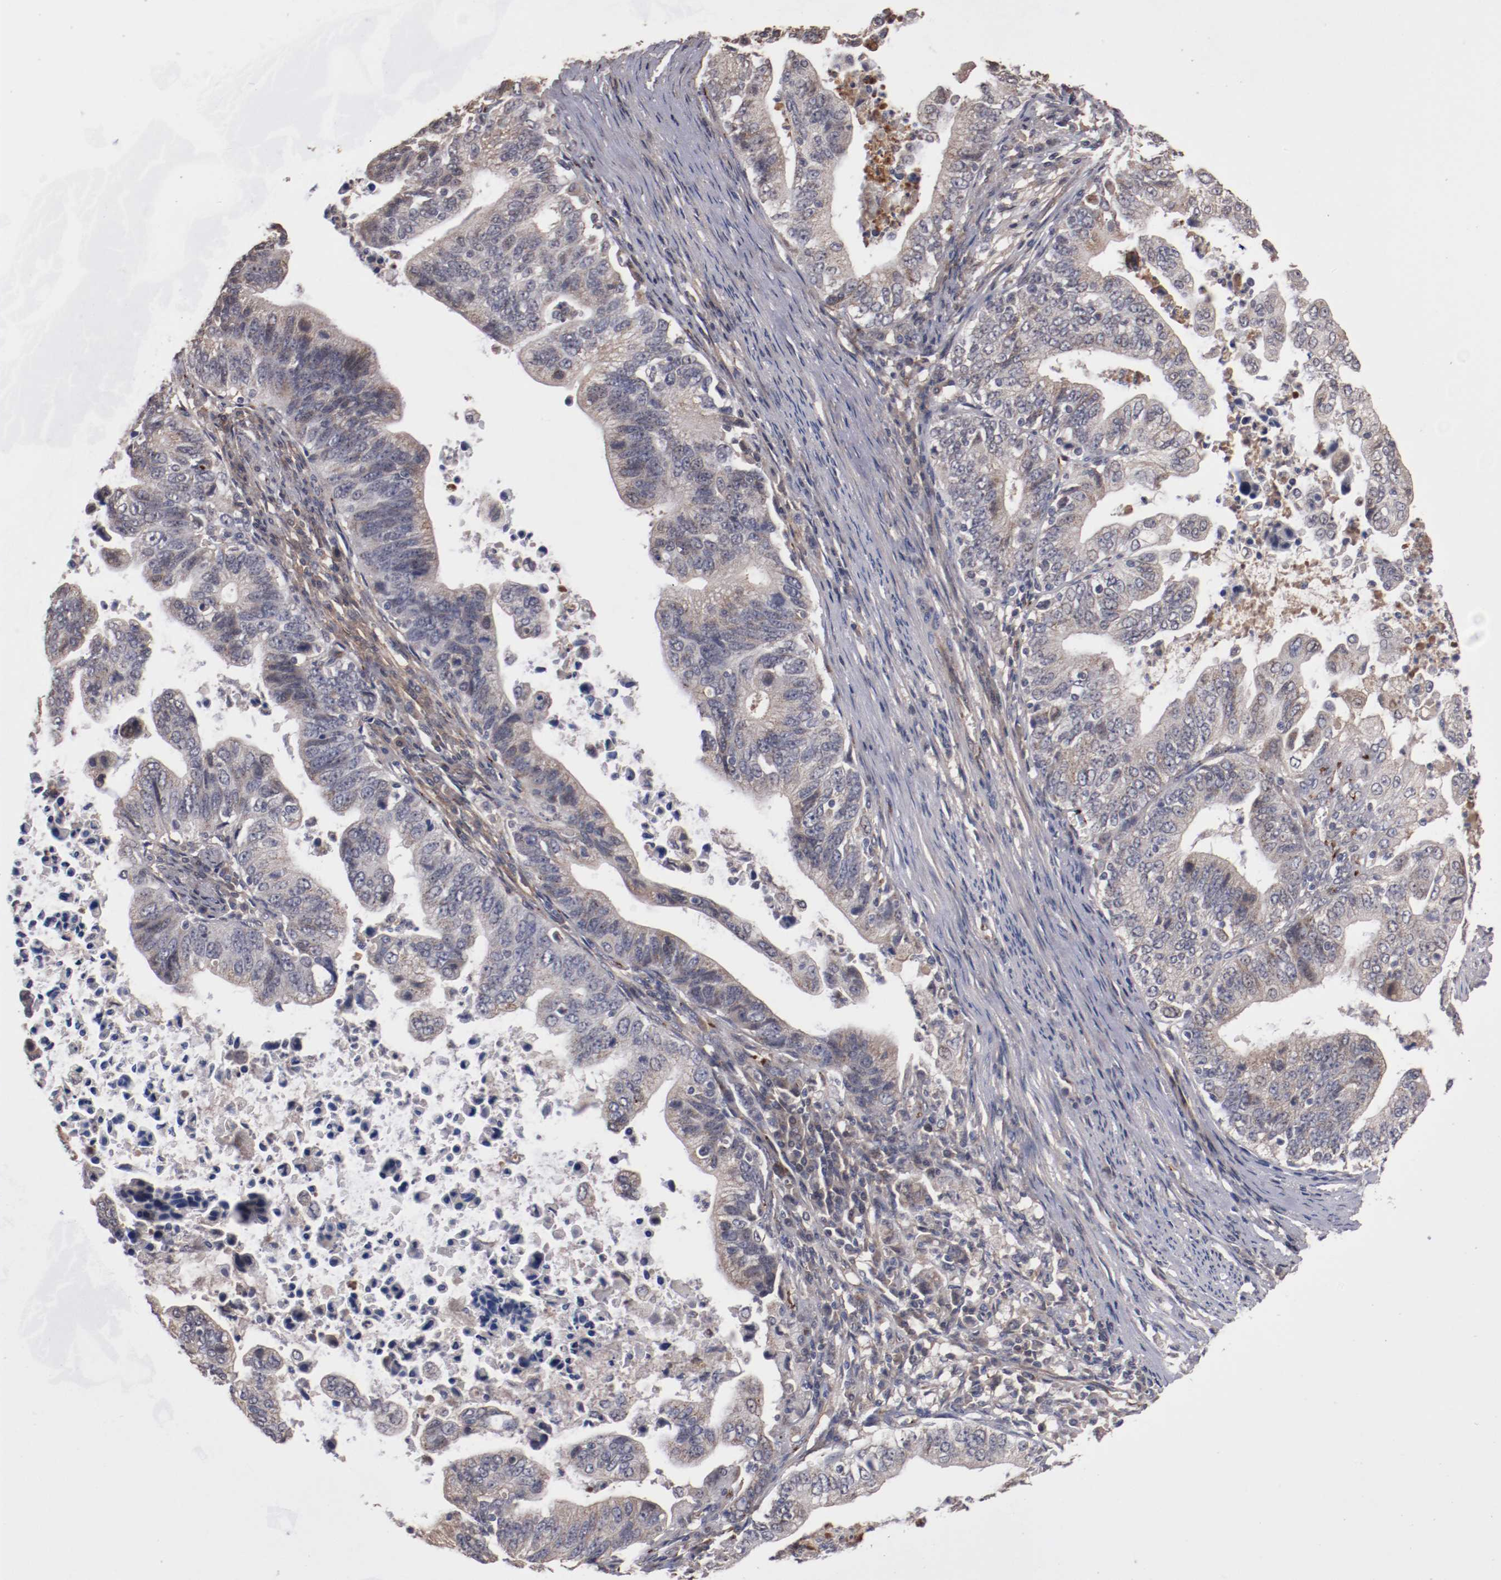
{"staining": {"intensity": "weak", "quantity": "25%-75%", "location": "cytoplasmic/membranous"}, "tissue": "stomach cancer", "cell_type": "Tumor cells", "image_type": "cancer", "snomed": [{"axis": "morphology", "description": "Adenocarcinoma, NOS"}, {"axis": "topography", "description": "Stomach, upper"}], "caption": "This micrograph reveals immunohistochemistry staining of human stomach adenocarcinoma, with low weak cytoplasmic/membranous staining in about 25%-75% of tumor cells.", "gene": "DIPK2B", "patient": {"sex": "female", "age": 50}}